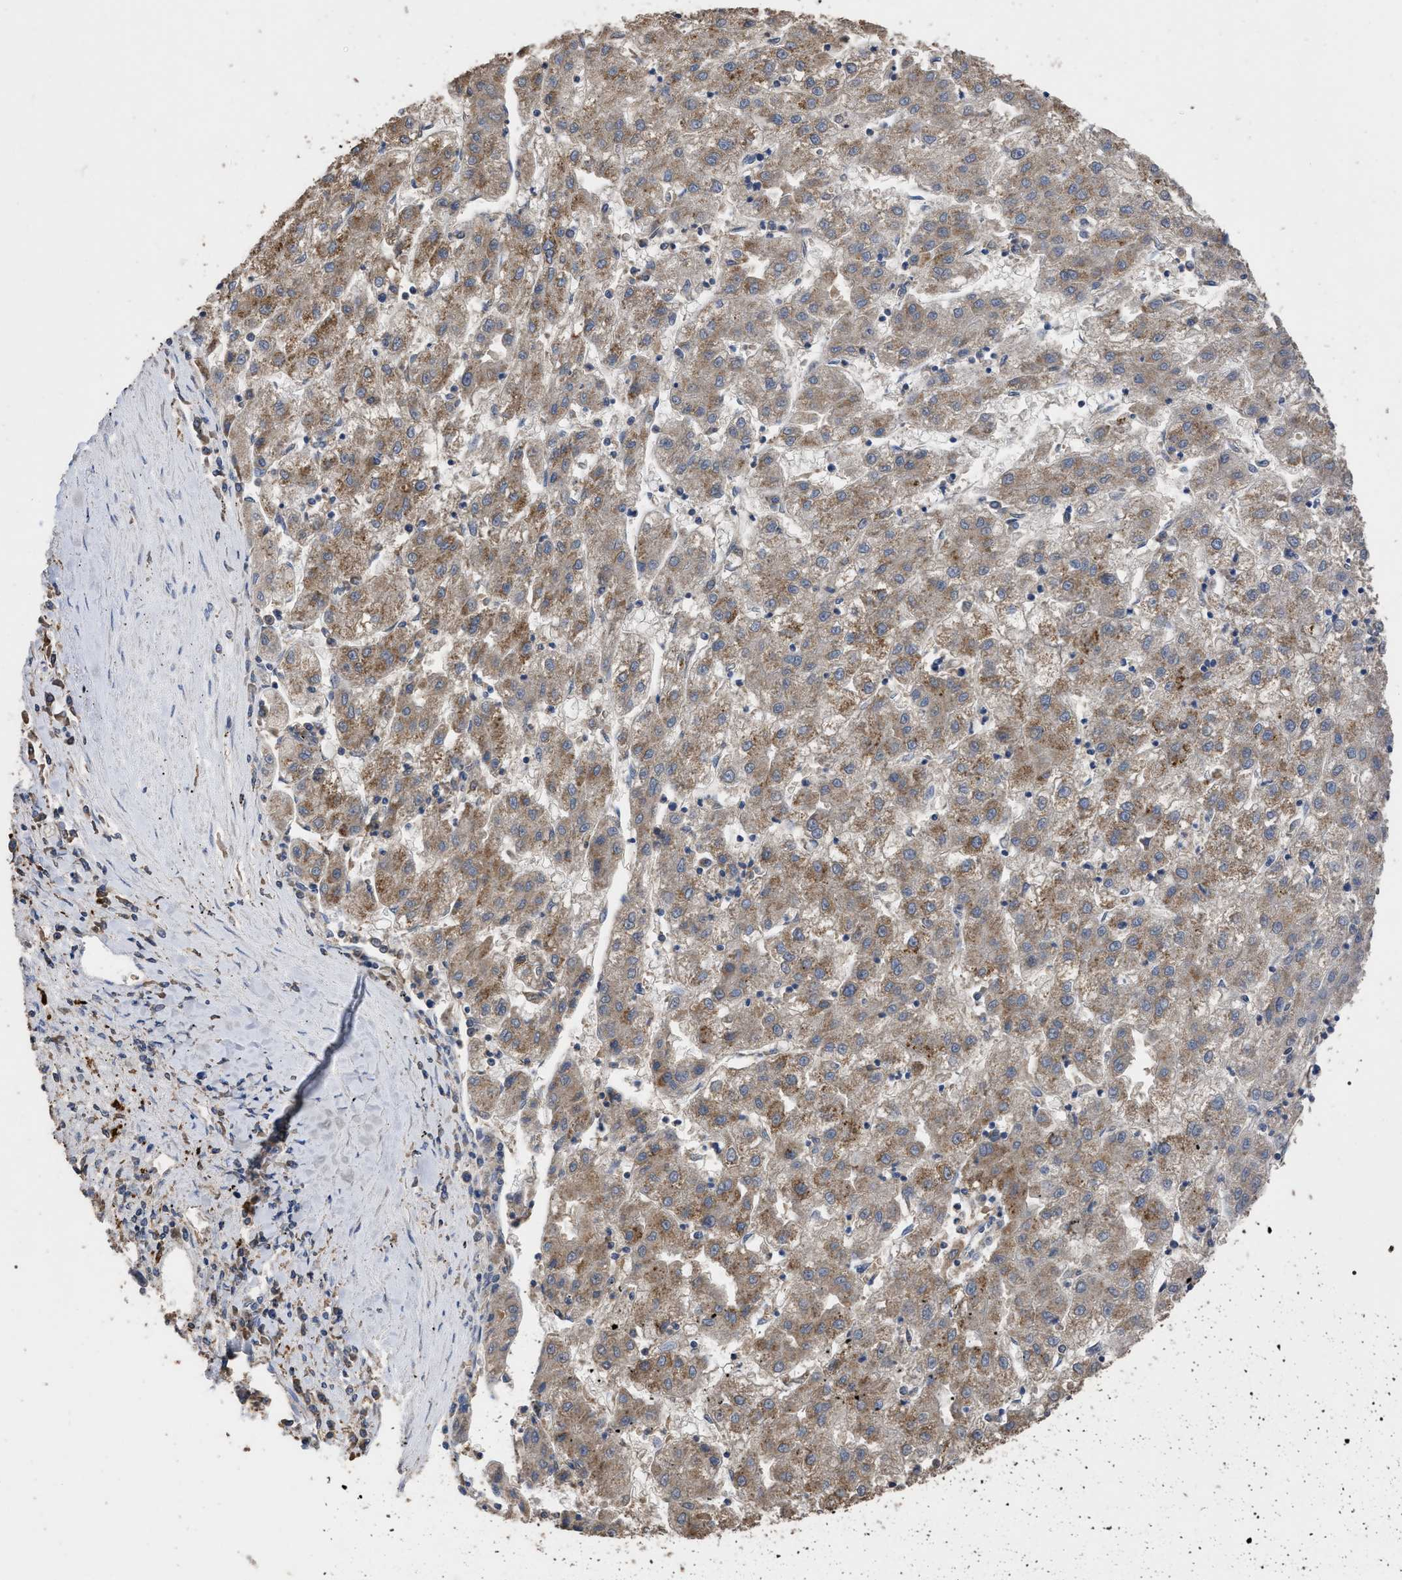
{"staining": {"intensity": "moderate", "quantity": ">75%", "location": "cytoplasmic/membranous"}, "tissue": "liver cancer", "cell_type": "Tumor cells", "image_type": "cancer", "snomed": [{"axis": "morphology", "description": "Carcinoma, Hepatocellular, NOS"}, {"axis": "topography", "description": "Liver"}], "caption": "IHC staining of hepatocellular carcinoma (liver), which demonstrates medium levels of moderate cytoplasmic/membranous expression in about >75% of tumor cells indicating moderate cytoplasmic/membranous protein staining. The staining was performed using DAB (brown) for protein detection and nuclei were counterstained in hematoxylin (blue).", "gene": "GPR179", "patient": {"sex": "male", "age": 72}}